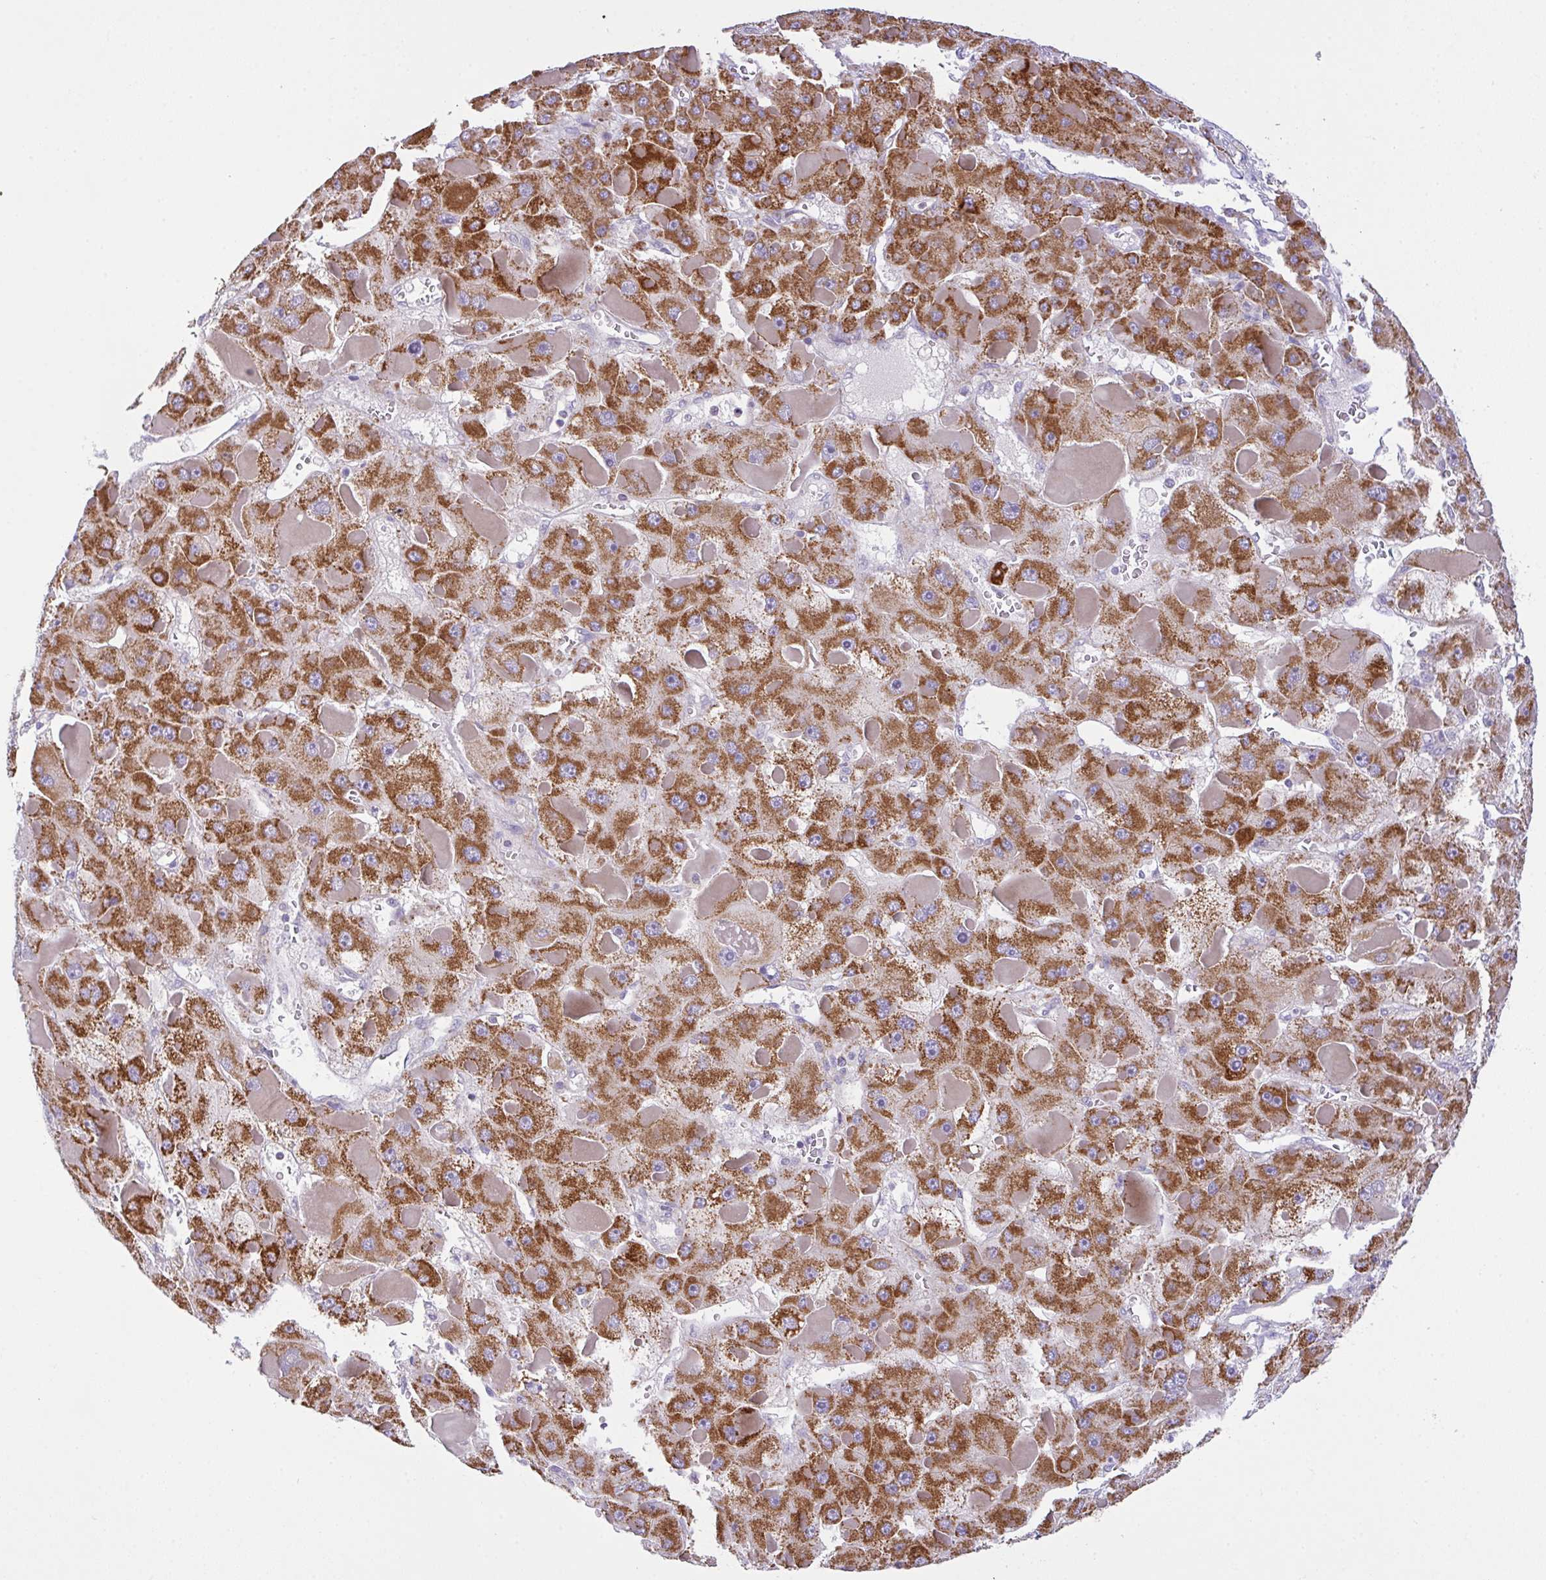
{"staining": {"intensity": "strong", "quantity": ">75%", "location": "cytoplasmic/membranous"}, "tissue": "liver cancer", "cell_type": "Tumor cells", "image_type": "cancer", "snomed": [{"axis": "morphology", "description": "Carcinoma, Hepatocellular, NOS"}, {"axis": "topography", "description": "Liver"}], "caption": "Tumor cells exhibit high levels of strong cytoplasmic/membranous staining in about >75% of cells in liver cancer (hepatocellular carcinoma).", "gene": "CHDH", "patient": {"sex": "female", "age": 73}}